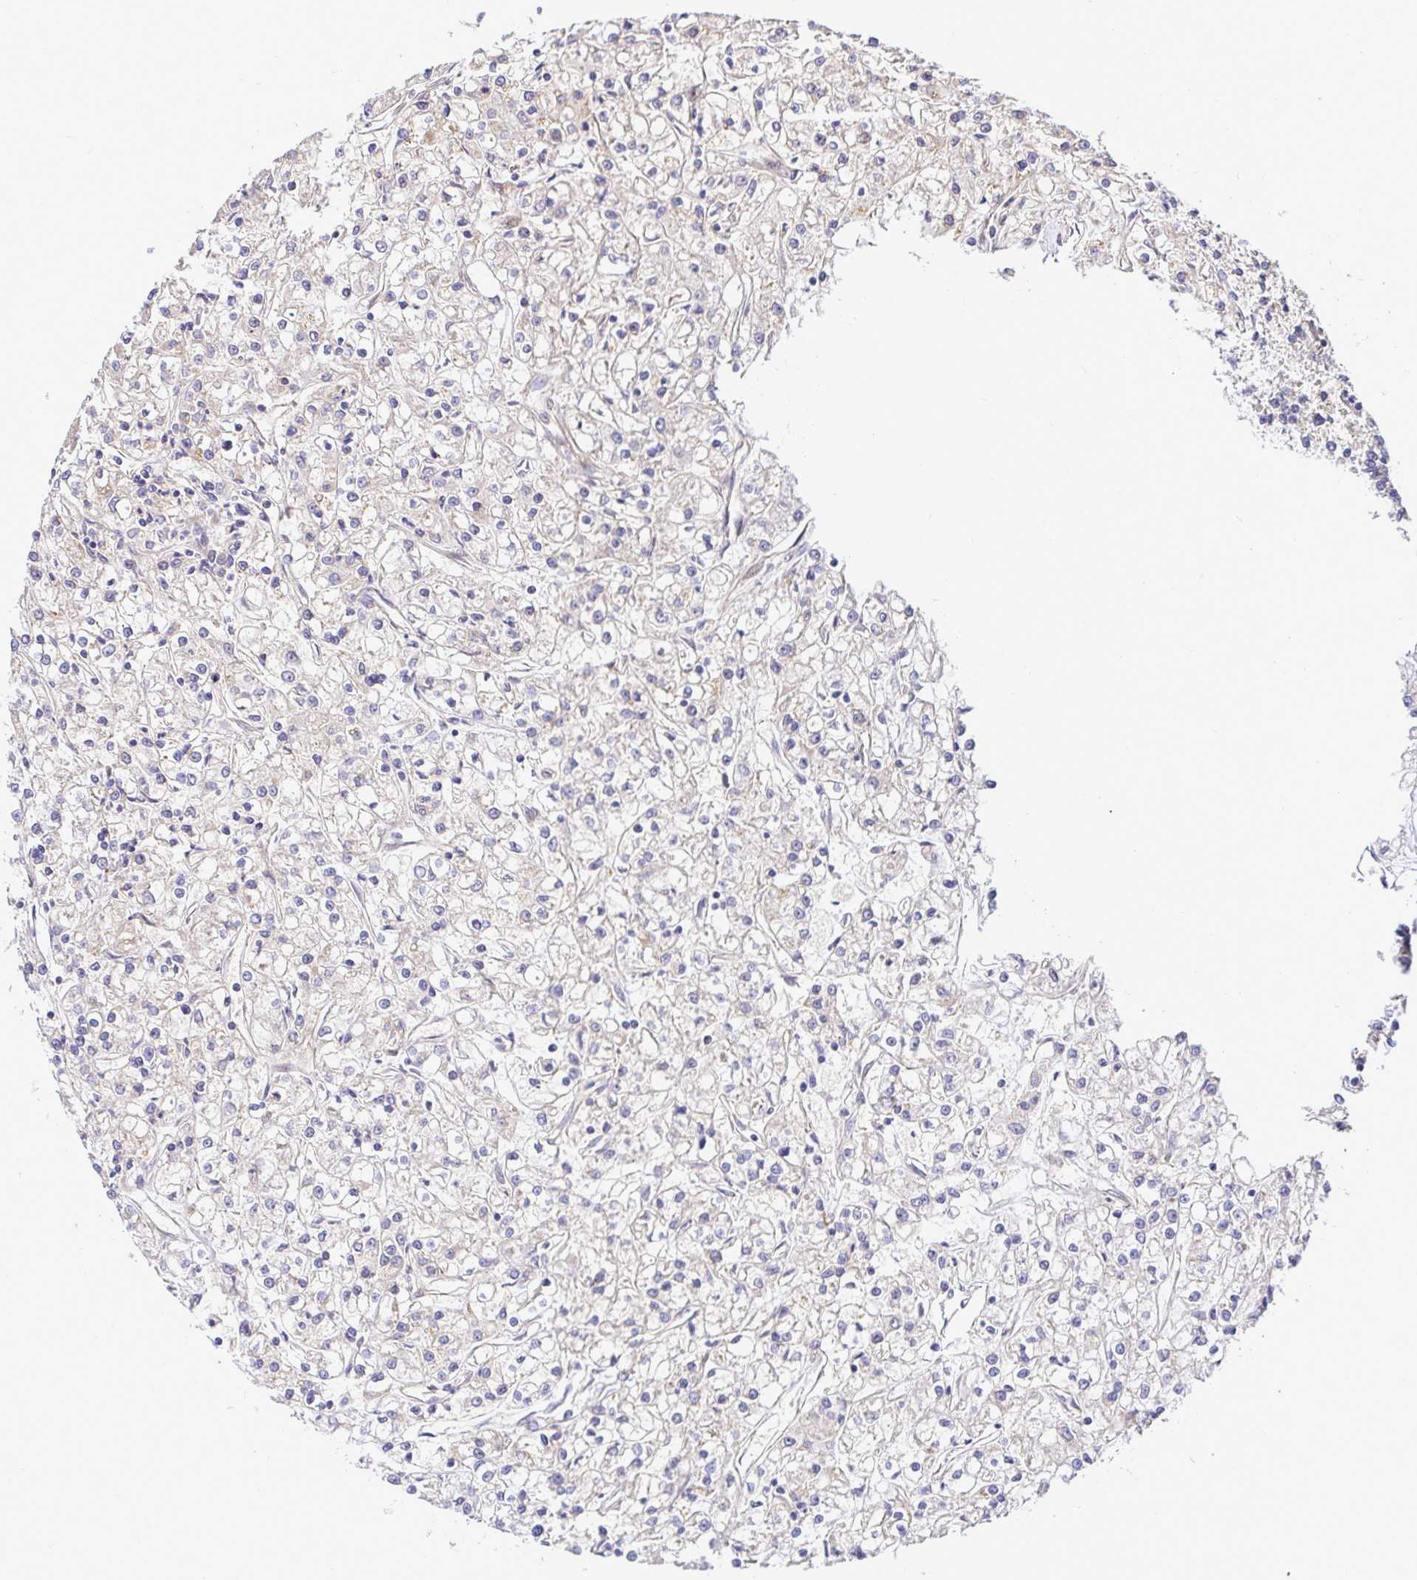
{"staining": {"intensity": "negative", "quantity": "none", "location": "none"}, "tissue": "renal cancer", "cell_type": "Tumor cells", "image_type": "cancer", "snomed": [{"axis": "morphology", "description": "Adenocarcinoma, NOS"}, {"axis": "topography", "description": "Kidney"}], "caption": "DAB (3,3'-diaminobenzidine) immunohistochemical staining of renal cancer (adenocarcinoma) demonstrates no significant expression in tumor cells.", "gene": "TRIM55", "patient": {"sex": "female", "age": 59}}